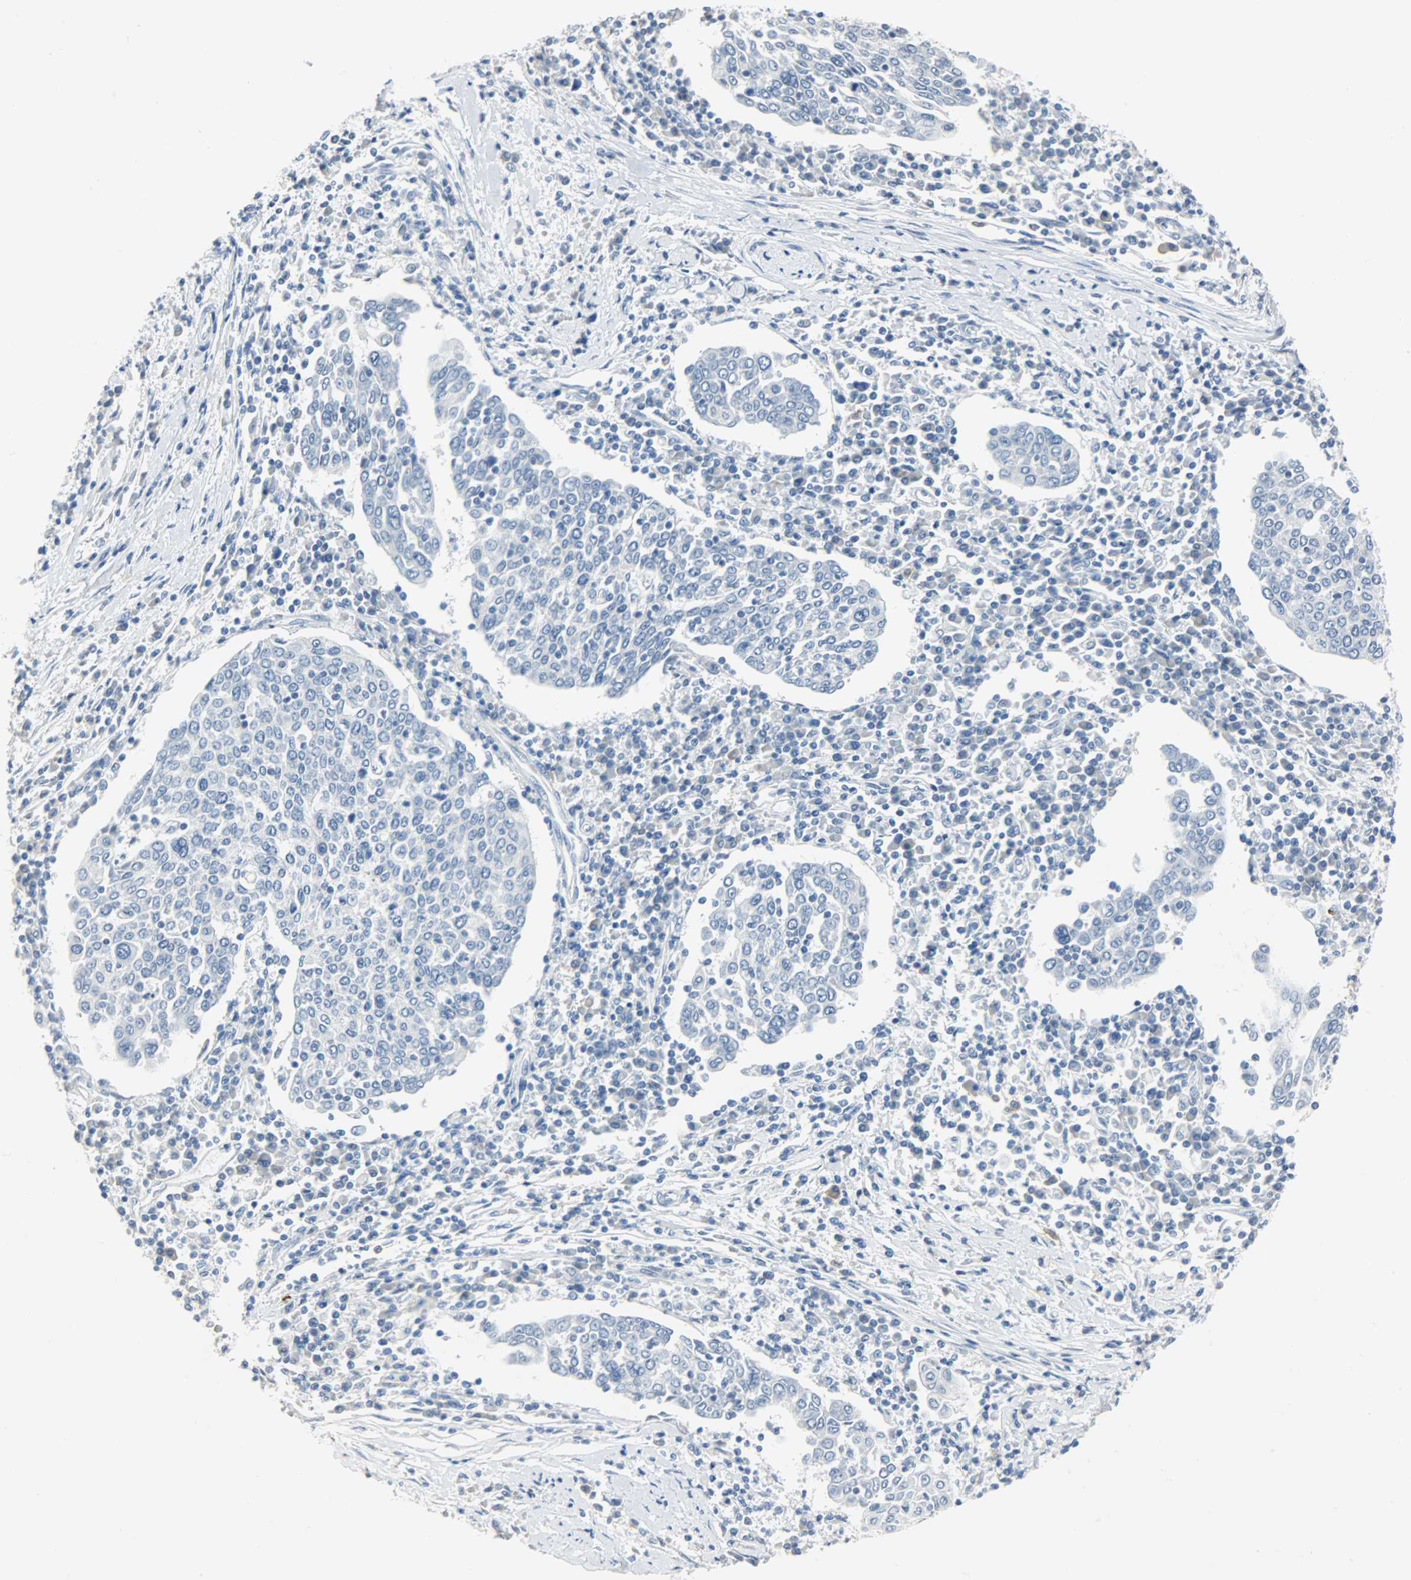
{"staining": {"intensity": "negative", "quantity": "none", "location": "none"}, "tissue": "cervical cancer", "cell_type": "Tumor cells", "image_type": "cancer", "snomed": [{"axis": "morphology", "description": "Squamous cell carcinoma, NOS"}, {"axis": "topography", "description": "Cervix"}], "caption": "Human cervical cancer (squamous cell carcinoma) stained for a protein using IHC shows no staining in tumor cells.", "gene": "KIT", "patient": {"sex": "female", "age": 40}}